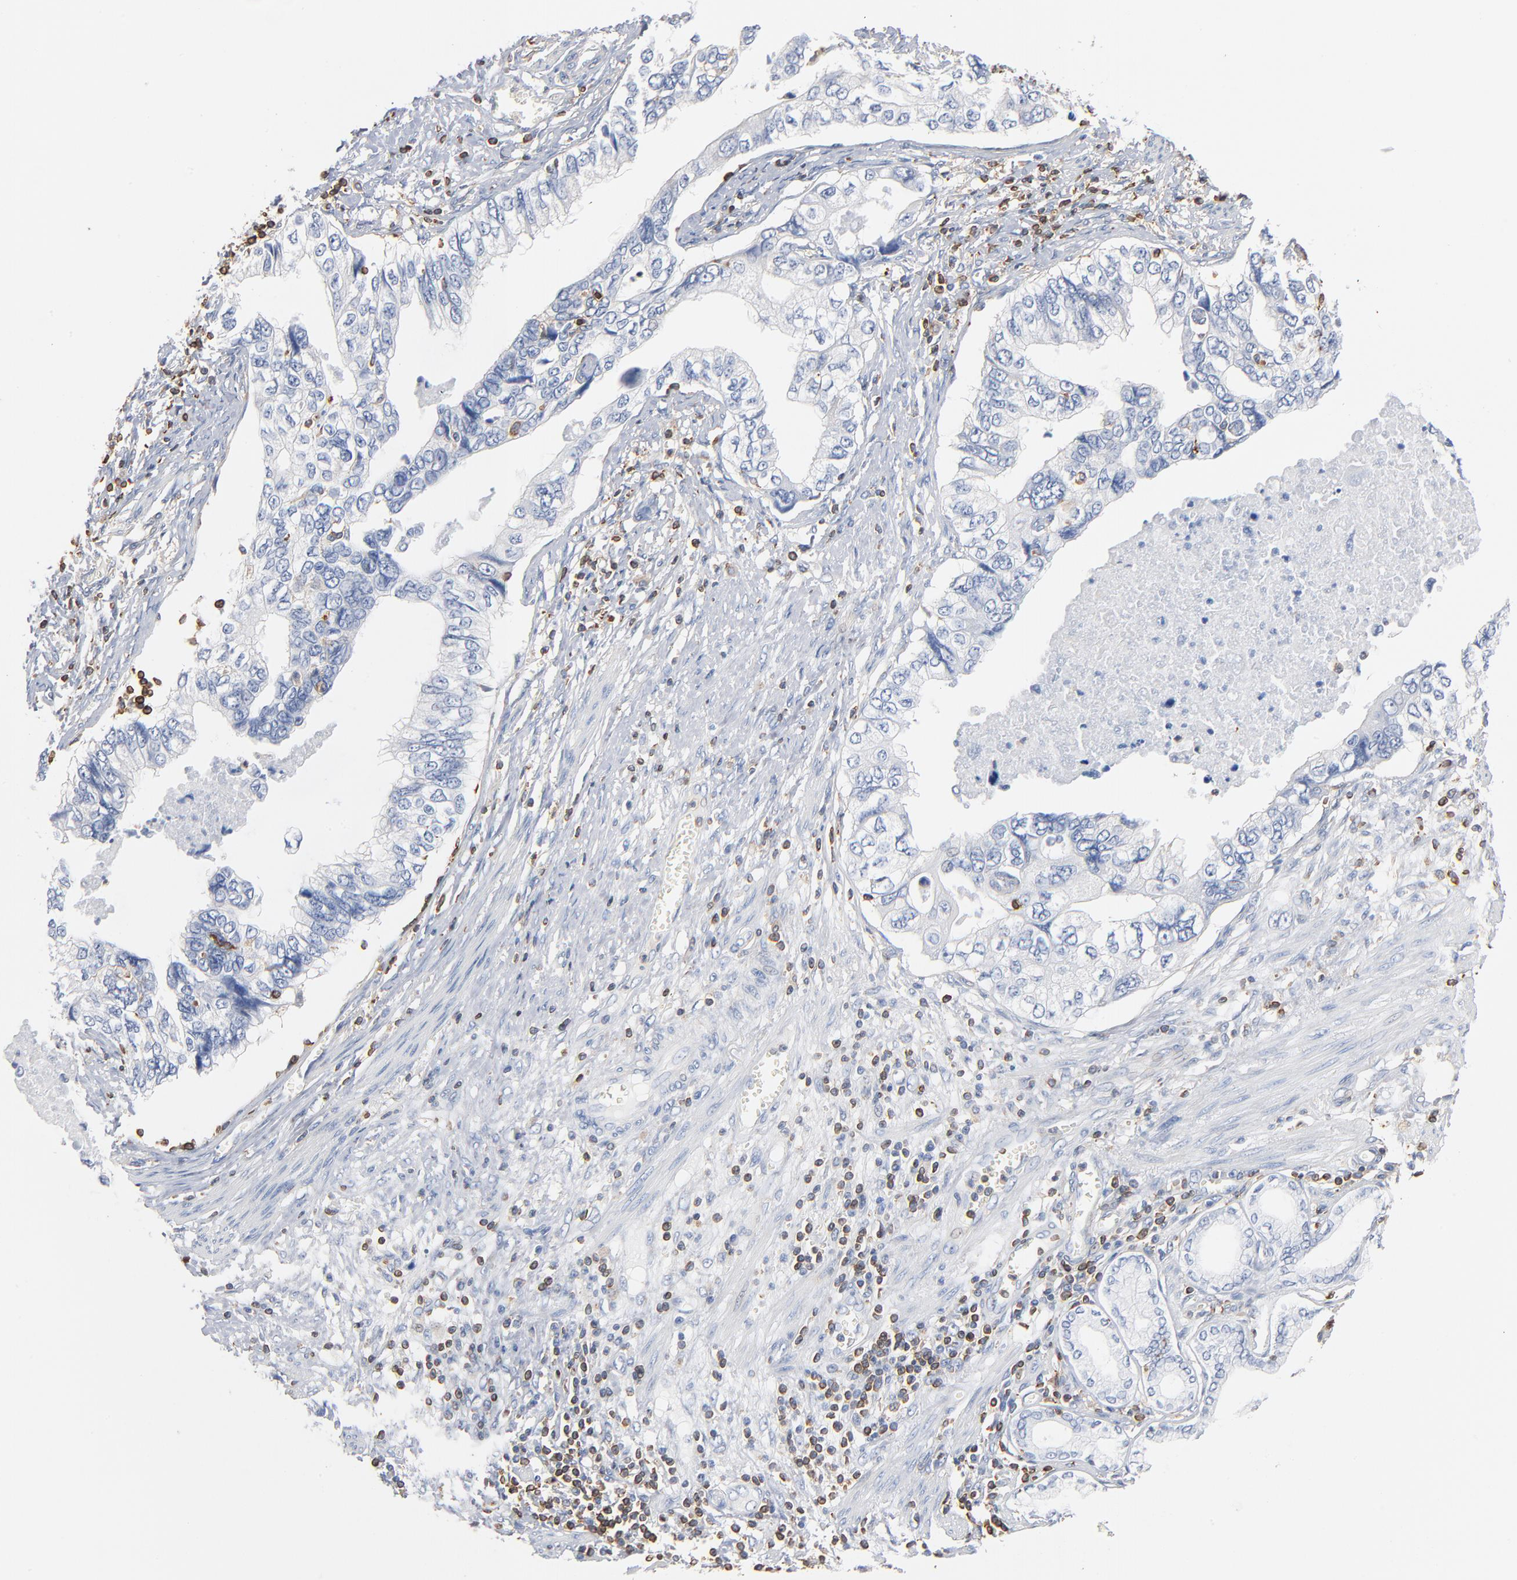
{"staining": {"intensity": "negative", "quantity": "none", "location": "none"}, "tissue": "stomach cancer", "cell_type": "Tumor cells", "image_type": "cancer", "snomed": [{"axis": "morphology", "description": "Adenocarcinoma, NOS"}, {"axis": "topography", "description": "Pancreas"}, {"axis": "topography", "description": "Stomach, upper"}], "caption": "Tumor cells show no significant protein expression in adenocarcinoma (stomach). (Brightfield microscopy of DAB immunohistochemistry (IHC) at high magnification).", "gene": "SH3KBP1", "patient": {"sex": "male", "age": 77}}